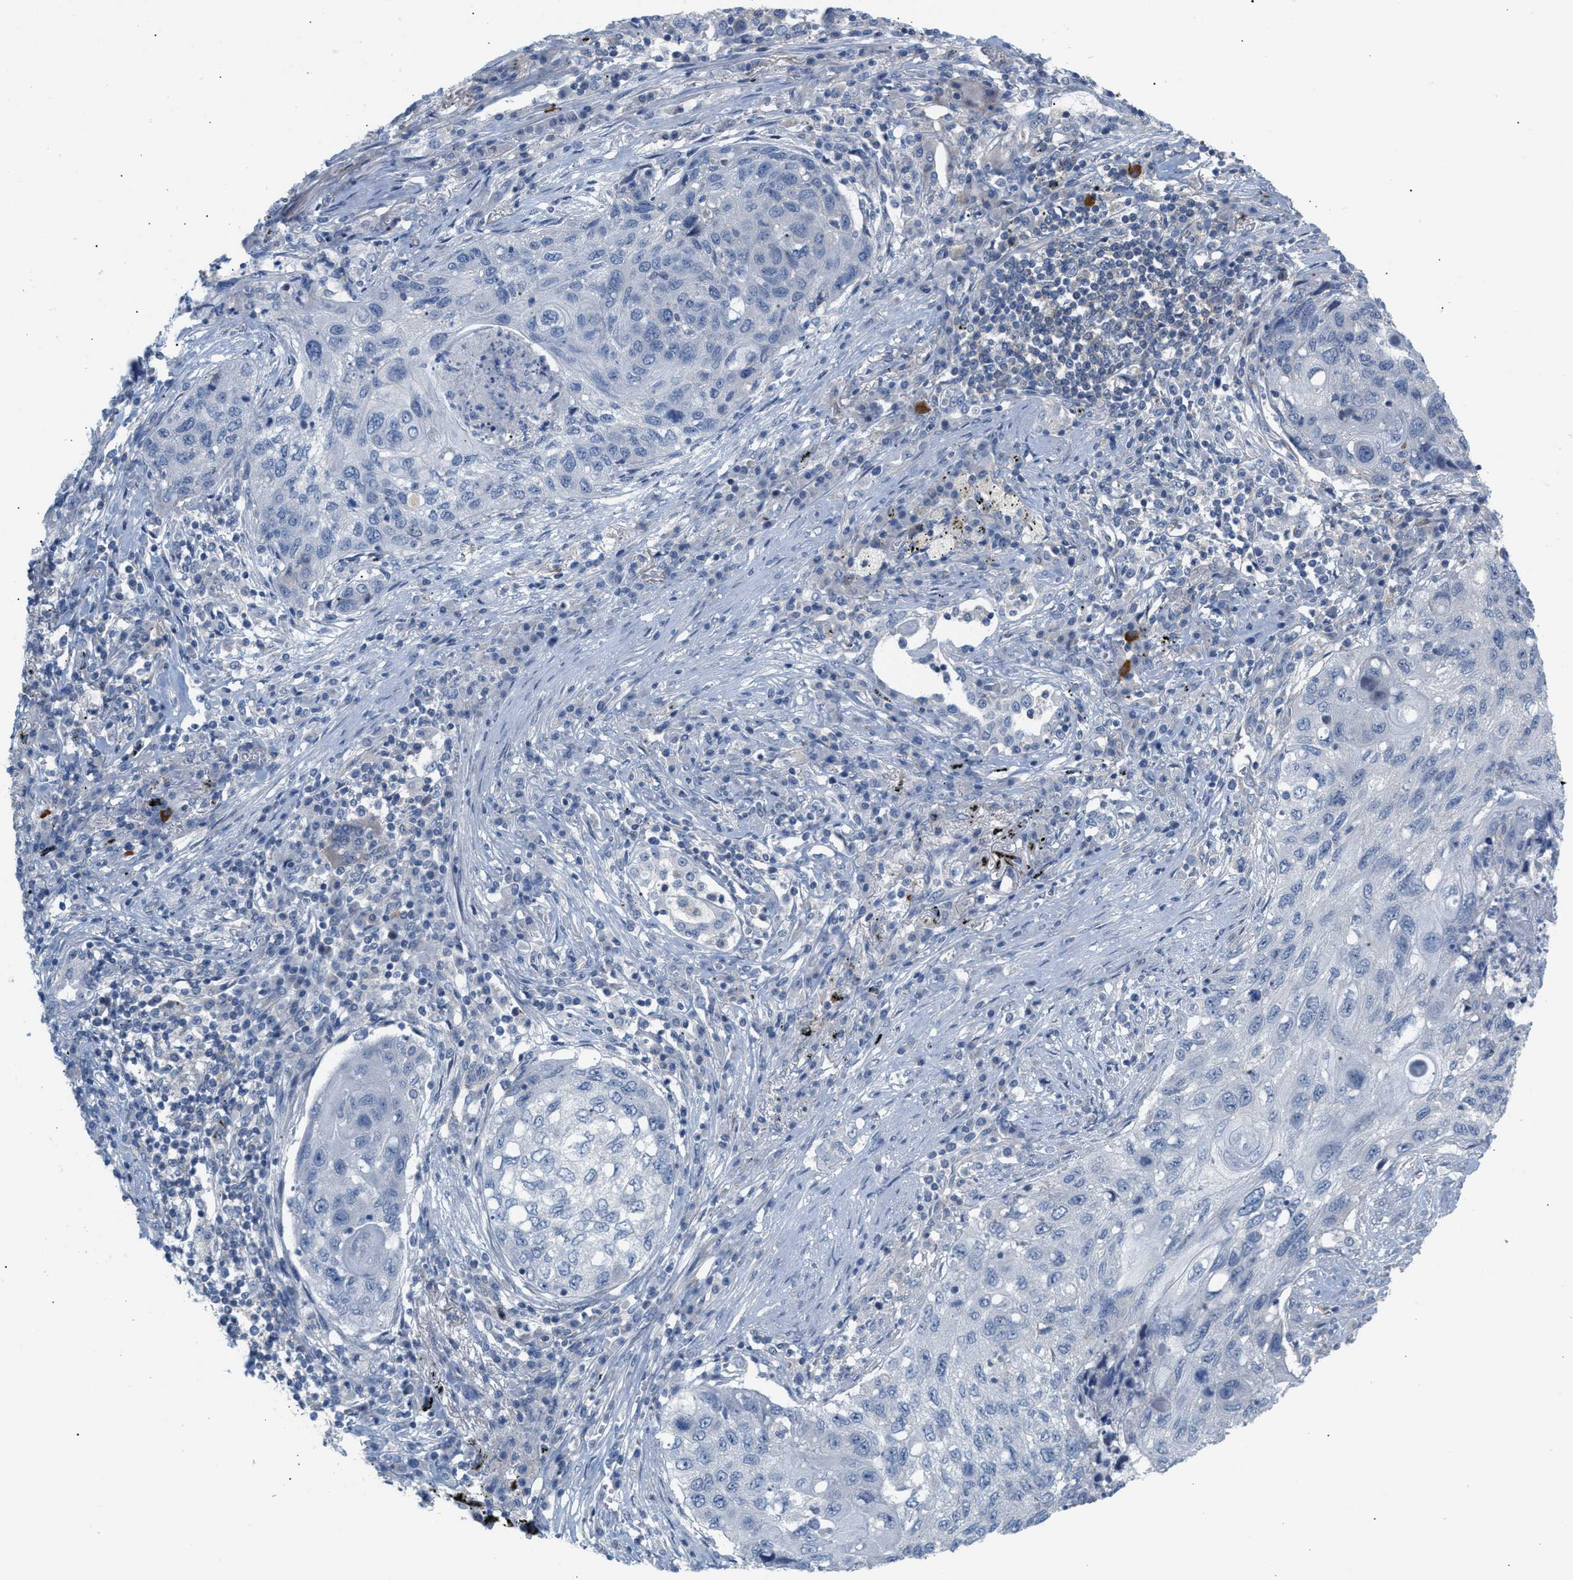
{"staining": {"intensity": "negative", "quantity": "none", "location": "none"}, "tissue": "lung cancer", "cell_type": "Tumor cells", "image_type": "cancer", "snomed": [{"axis": "morphology", "description": "Squamous cell carcinoma, NOS"}, {"axis": "topography", "description": "Lung"}], "caption": "A micrograph of human lung cancer is negative for staining in tumor cells.", "gene": "LRCH1", "patient": {"sex": "female", "age": 63}}